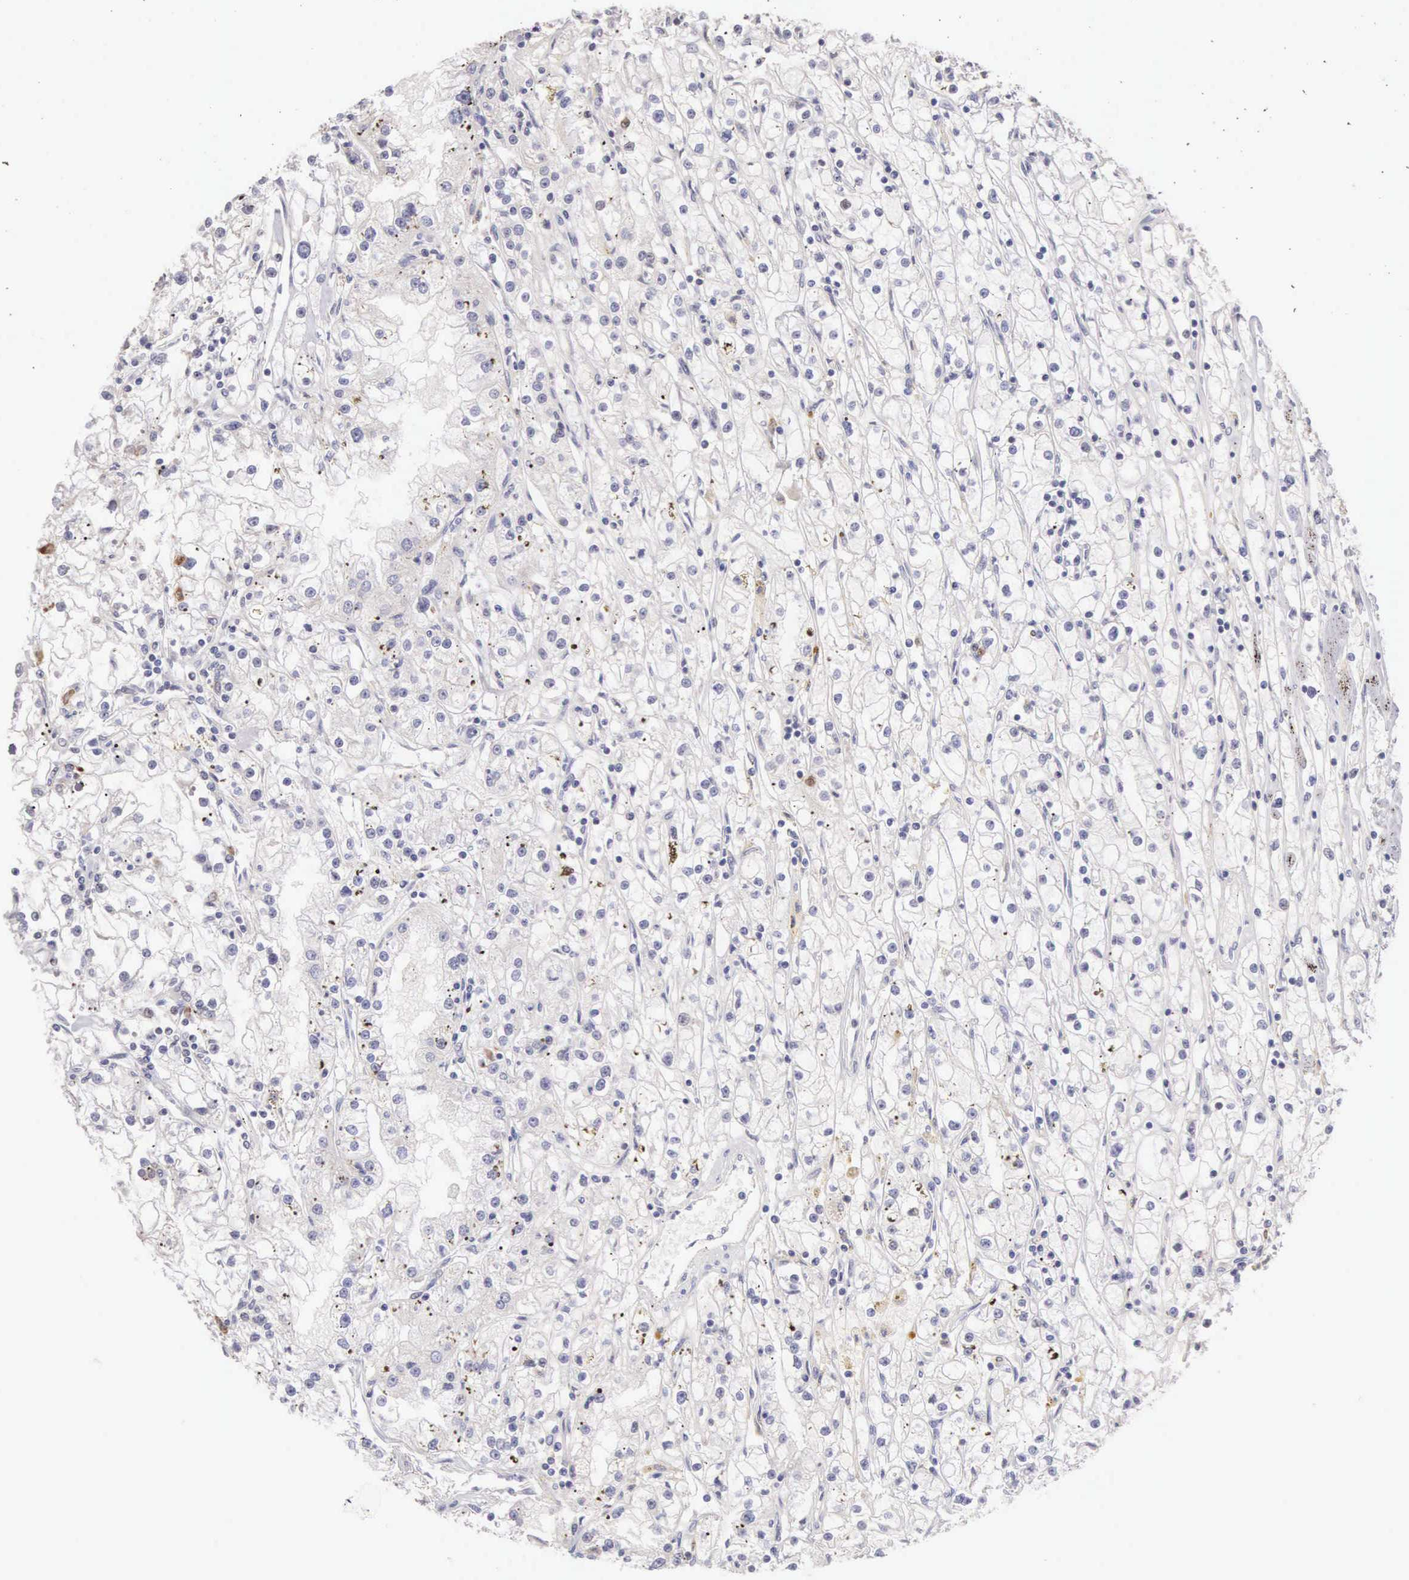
{"staining": {"intensity": "weak", "quantity": "<25%", "location": "cytoplasmic/membranous,nuclear"}, "tissue": "renal cancer", "cell_type": "Tumor cells", "image_type": "cancer", "snomed": [{"axis": "morphology", "description": "Adenocarcinoma, NOS"}, {"axis": "topography", "description": "Kidney"}], "caption": "DAB (3,3'-diaminobenzidine) immunohistochemical staining of human adenocarcinoma (renal) reveals no significant staining in tumor cells.", "gene": "HMGXB4", "patient": {"sex": "male", "age": 56}}